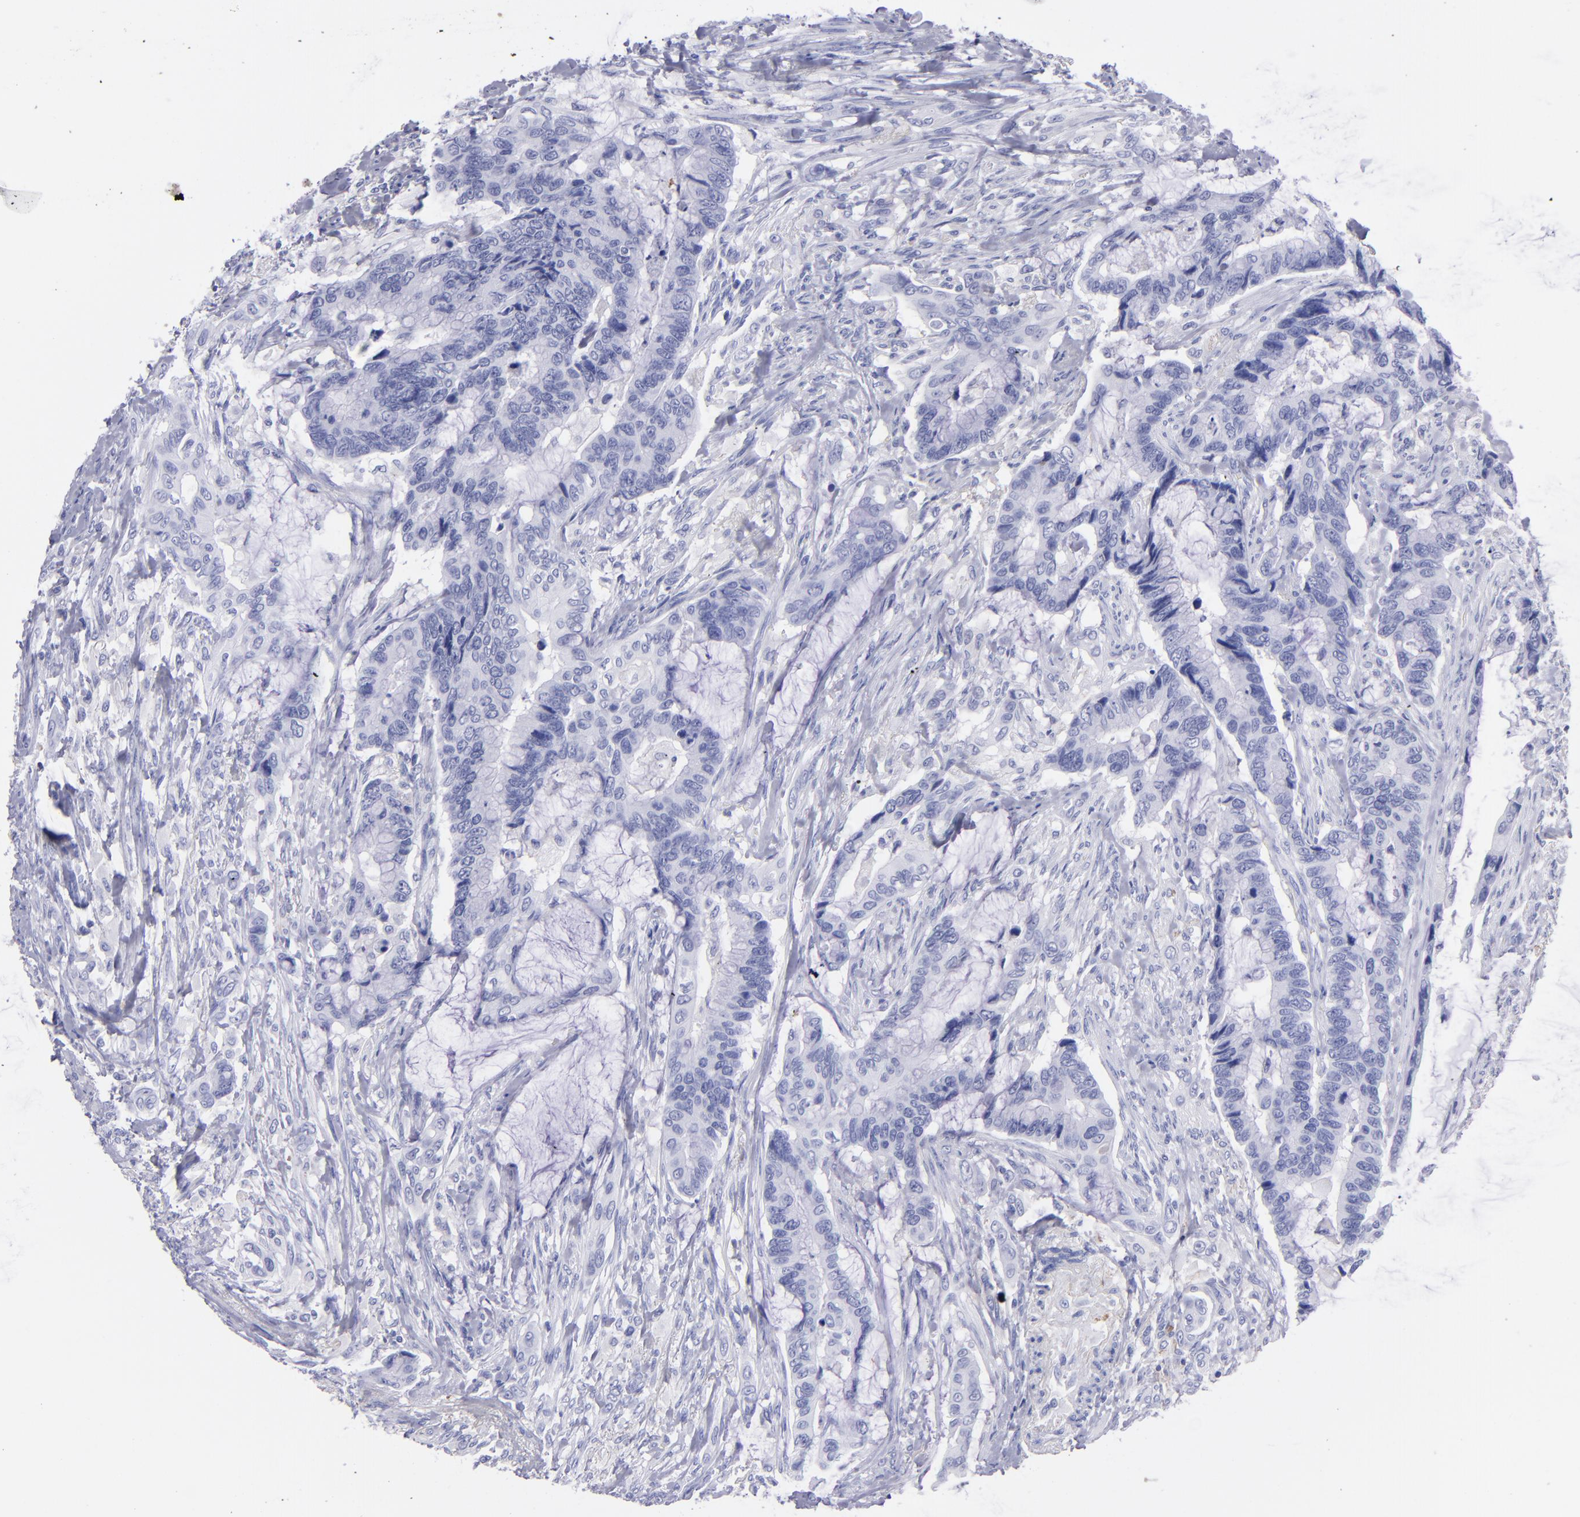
{"staining": {"intensity": "negative", "quantity": "none", "location": "none"}, "tissue": "colorectal cancer", "cell_type": "Tumor cells", "image_type": "cancer", "snomed": [{"axis": "morphology", "description": "Adenocarcinoma, NOS"}, {"axis": "topography", "description": "Rectum"}], "caption": "Tumor cells are negative for brown protein staining in colorectal adenocarcinoma. (DAB (3,3'-diaminobenzidine) immunohistochemistry (IHC), high magnification).", "gene": "CD37", "patient": {"sex": "female", "age": 59}}